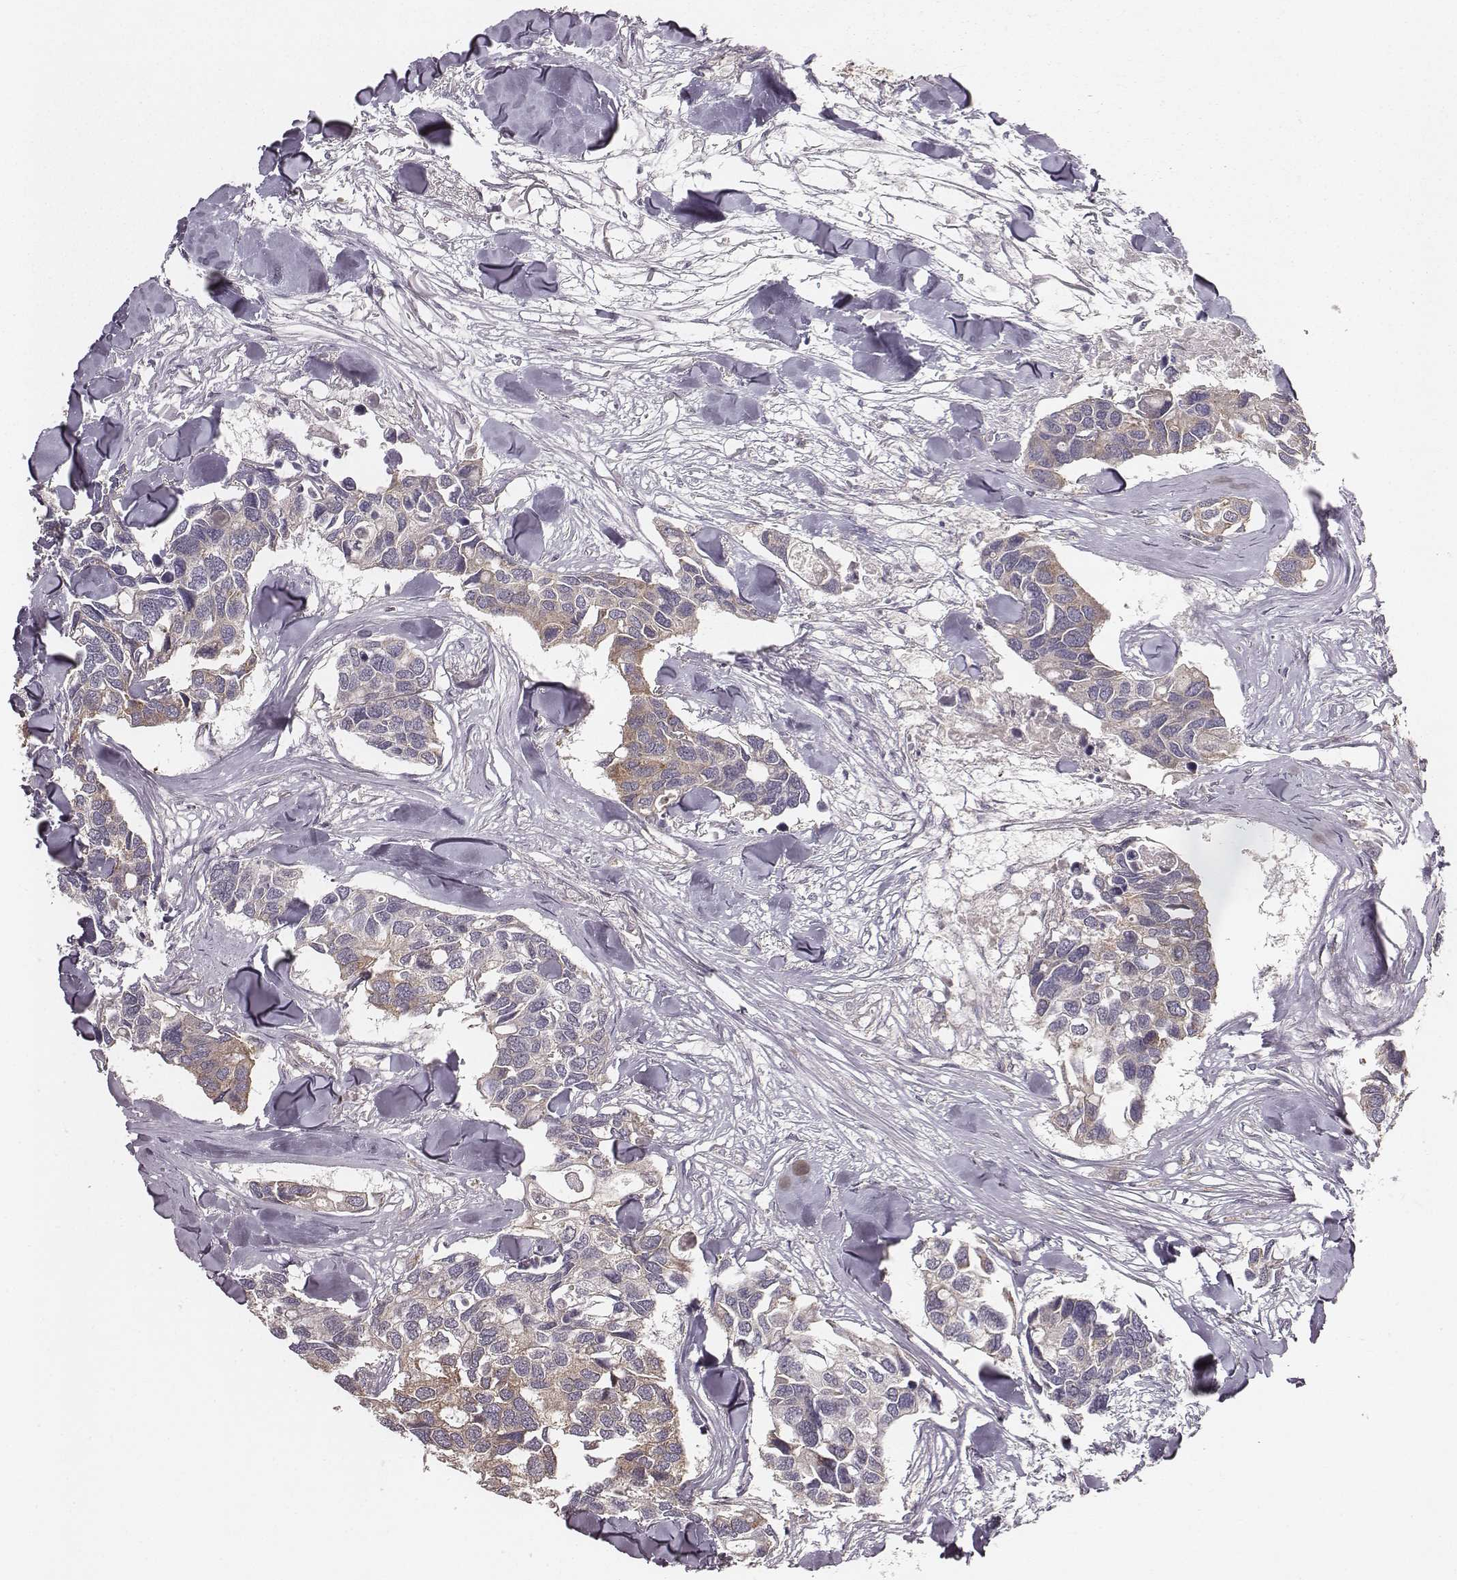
{"staining": {"intensity": "moderate", "quantity": "<25%", "location": "cytoplasmic/membranous"}, "tissue": "breast cancer", "cell_type": "Tumor cells", "image_type": "cancer", "snomed": [{"axis": "morphology", "description": "Duct carcinoma"}, {"axis": "topography", "description": "Breast"}], "caption": "Immunohistochemistry (DAB (3,3'-diaminobenzidine)) staining of breast cancer displays moderate cytoplasmic/membranous protein positivity in approximately <25% of tumor cells.", "gene": "VPS26A", "patient": {"sex": "female", "age": 83}}